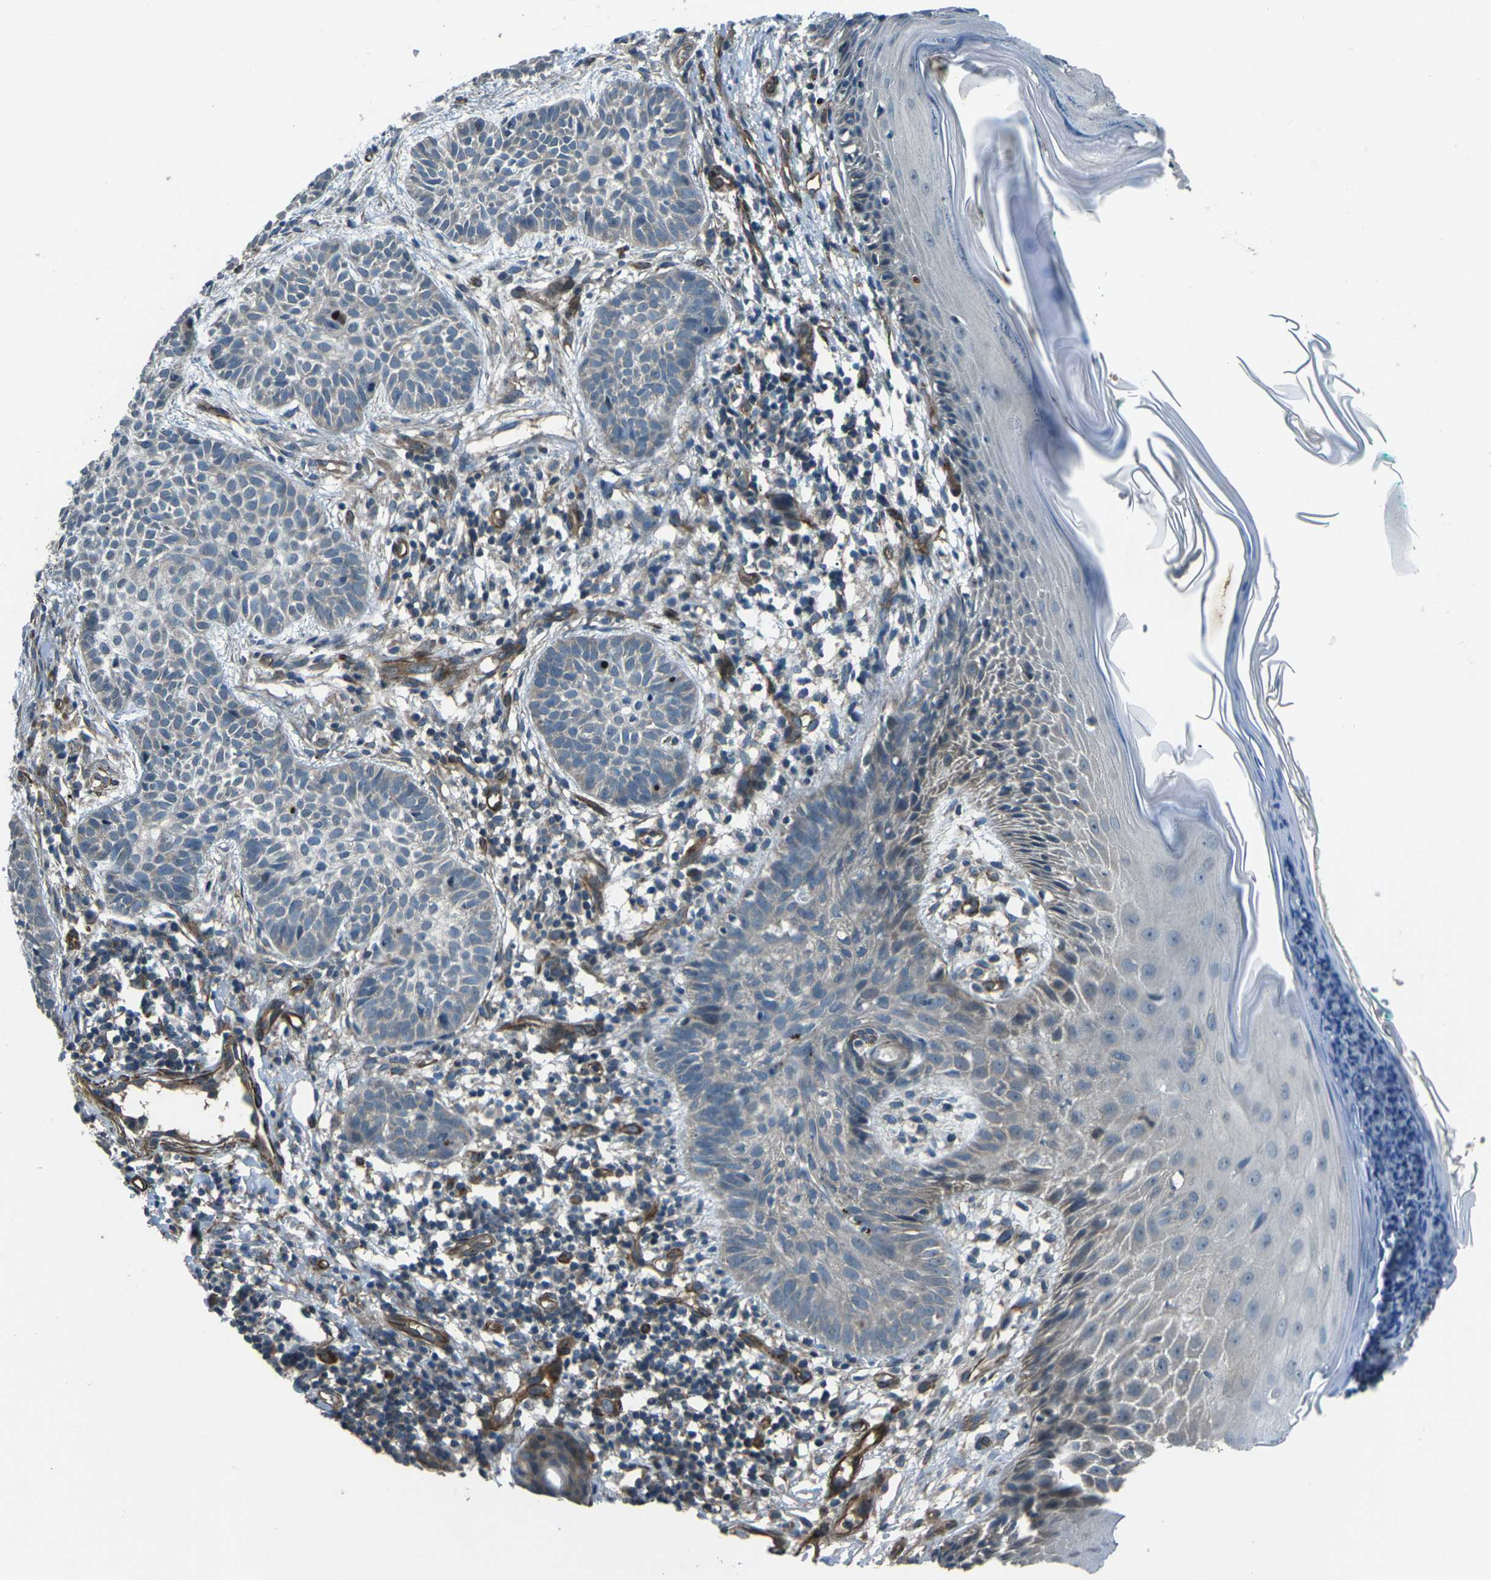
{"staining": {"intensity": "negative", "quantity": "none", "location": "none"}, "tissue": "skin cancer", "cell_type": "Tumor cells", "image_type": "cancer", "snomed": [{"axis": "morphology", "description": "Basal cell carcinoma"}, {"axis": "topography", "description": "Skin"}], "caption": "High magnification brightfield microscopy of skin cancer stained with DAB (brown) and counterstained with hematoxylin (blue): tumor cells show no significant positivity.", "gene": "AFAP1", "patient": {"sex": "male", "age": 60}}